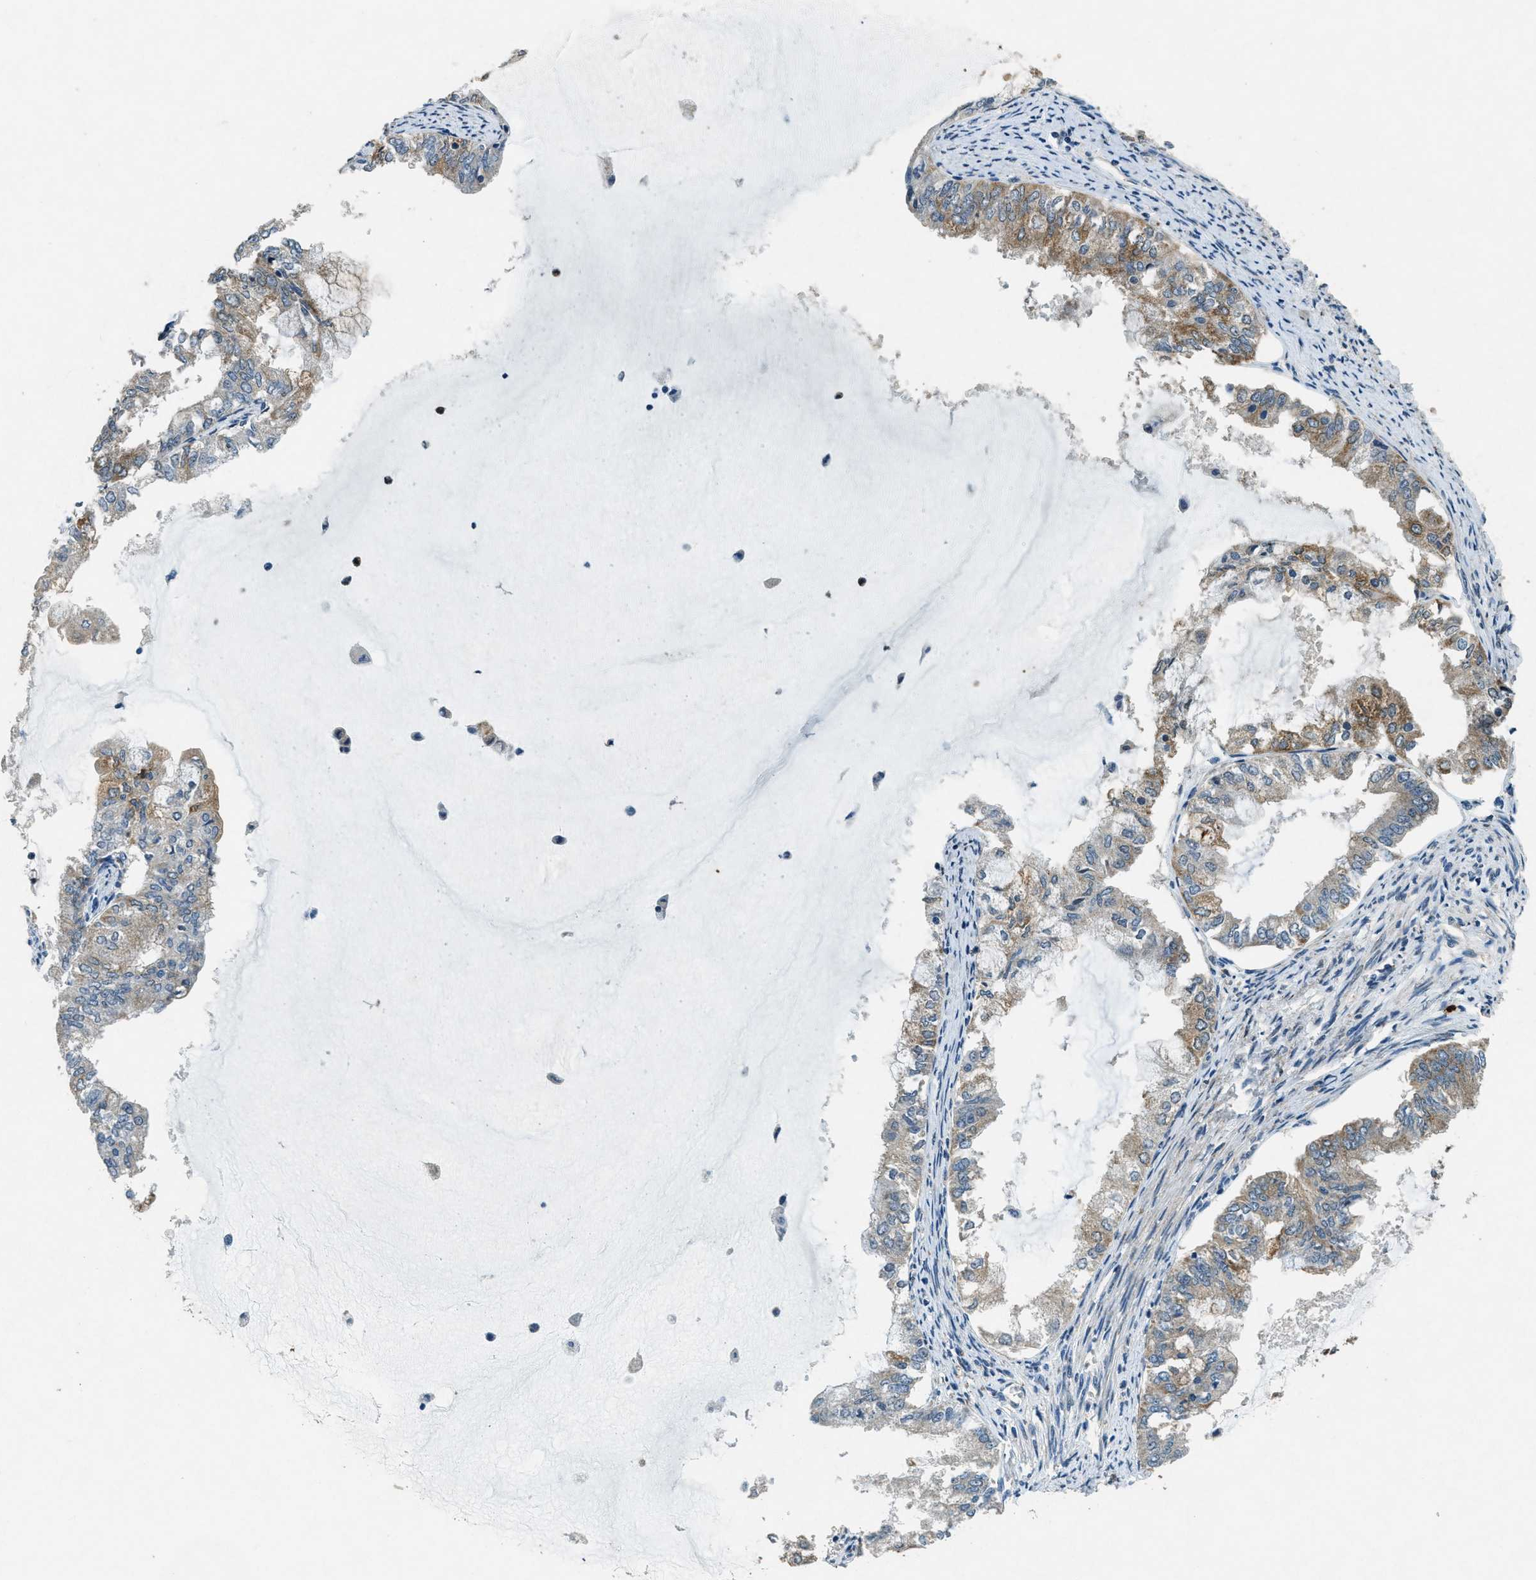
{"staining": {"intensity": "moderate", "quantity": ">75%", "location": "cytoplasmic/membranous"}, "tissue": "endometrial cancer", "cell_type": "Tumor cells", "image_type": "cancer", "snomed": [{"axis": "morphology", "description": "Adenocarcinoma, NOS"}, {"axis": "topography", "description": "Endometrium"}], "caption": "IHC (DAB) staining of human endometrial adenocarcinoma demonstrates moderate cytoplasmic/membranous protein staining in approximately >75% of tumor cells.", "gene": "RAB3D", "patient": {"sex": "female", "age": 86}}